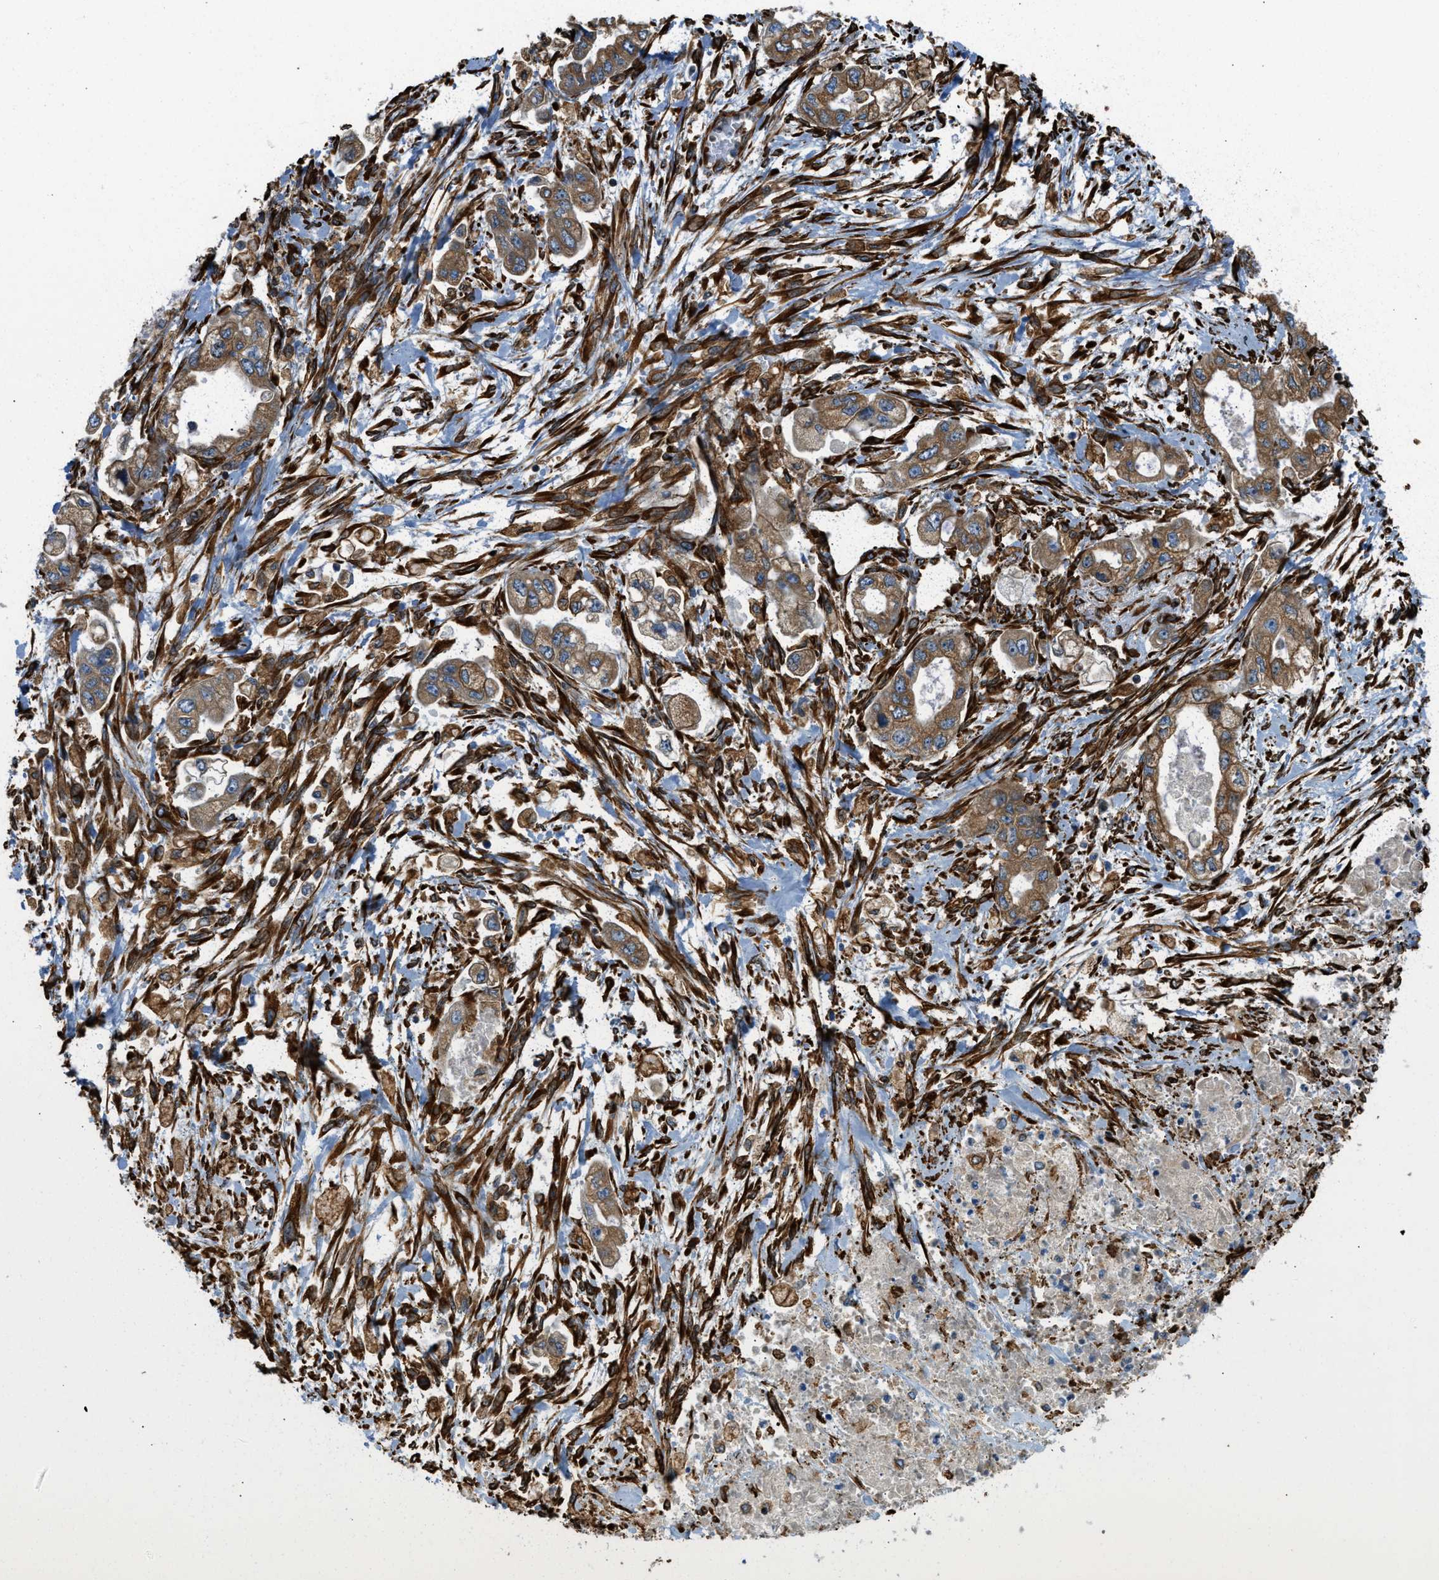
{"staining": {"intensity": "moderate", "quantity": ">75%", "location": "cytoplasmic/membranous"}, "tissue": "stomach cancer", "cell_type": "Tumor cells", "image_type": "cancer", "snomed": [{"axis": "morphology", "description": "Normal tissue, NOS"}, {"axis": "morphology", "description": "Adenocarcinoma, NOS"}, {"axis": "topography", "description": "Stomach"}], "caption": "Human stomach cancer (adenocarcinoma) stained for a protein (brown) displays moderate cytoplasmic/membranous positive positivity in approximately >75% of tumor cells.", "gene": "BEX3", "patient": {"sex": "male", "age": 62}}